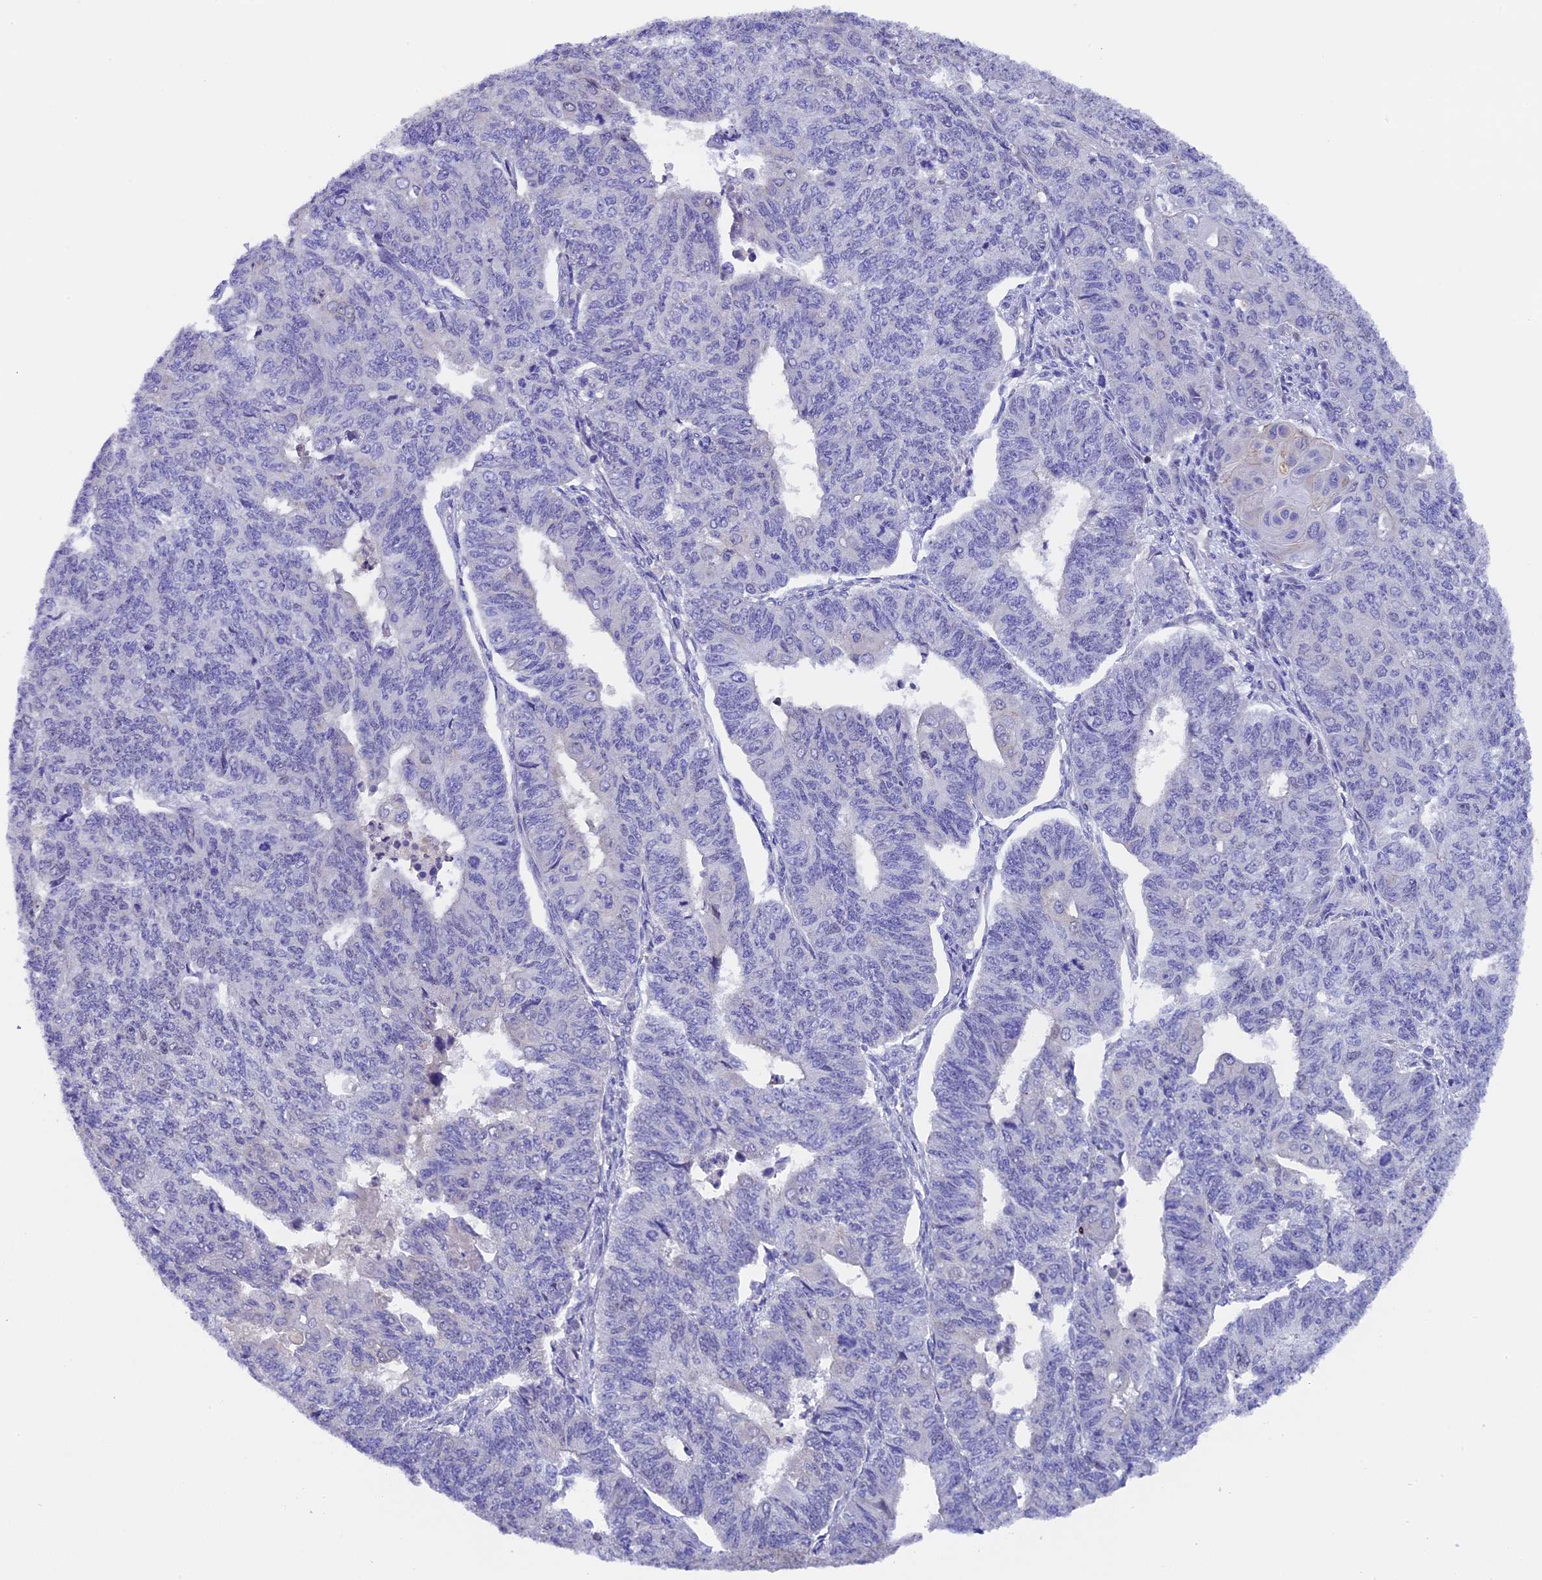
{"staining": {"intensity": "negative", "quantity": "none", "location": "none"}, "tissue": "endometrial cancer", "cell_type": "Tumor cells", "image_type": "cancer", "snomed": [{"axis": "morphology", "description": "Adenocarcinoma, NOS"}, {"axis": "topography", "description": "Endometrium"}], "caption": "This histopathology image is of endometrial adenocarcinoma stained with immunohistochemistry to label a protein in brown with the nuclei are counter-stained blue. There is no positivity in tumor cells.", "gene": "SP4", "patient": {"sex": "female", "age": 32}}